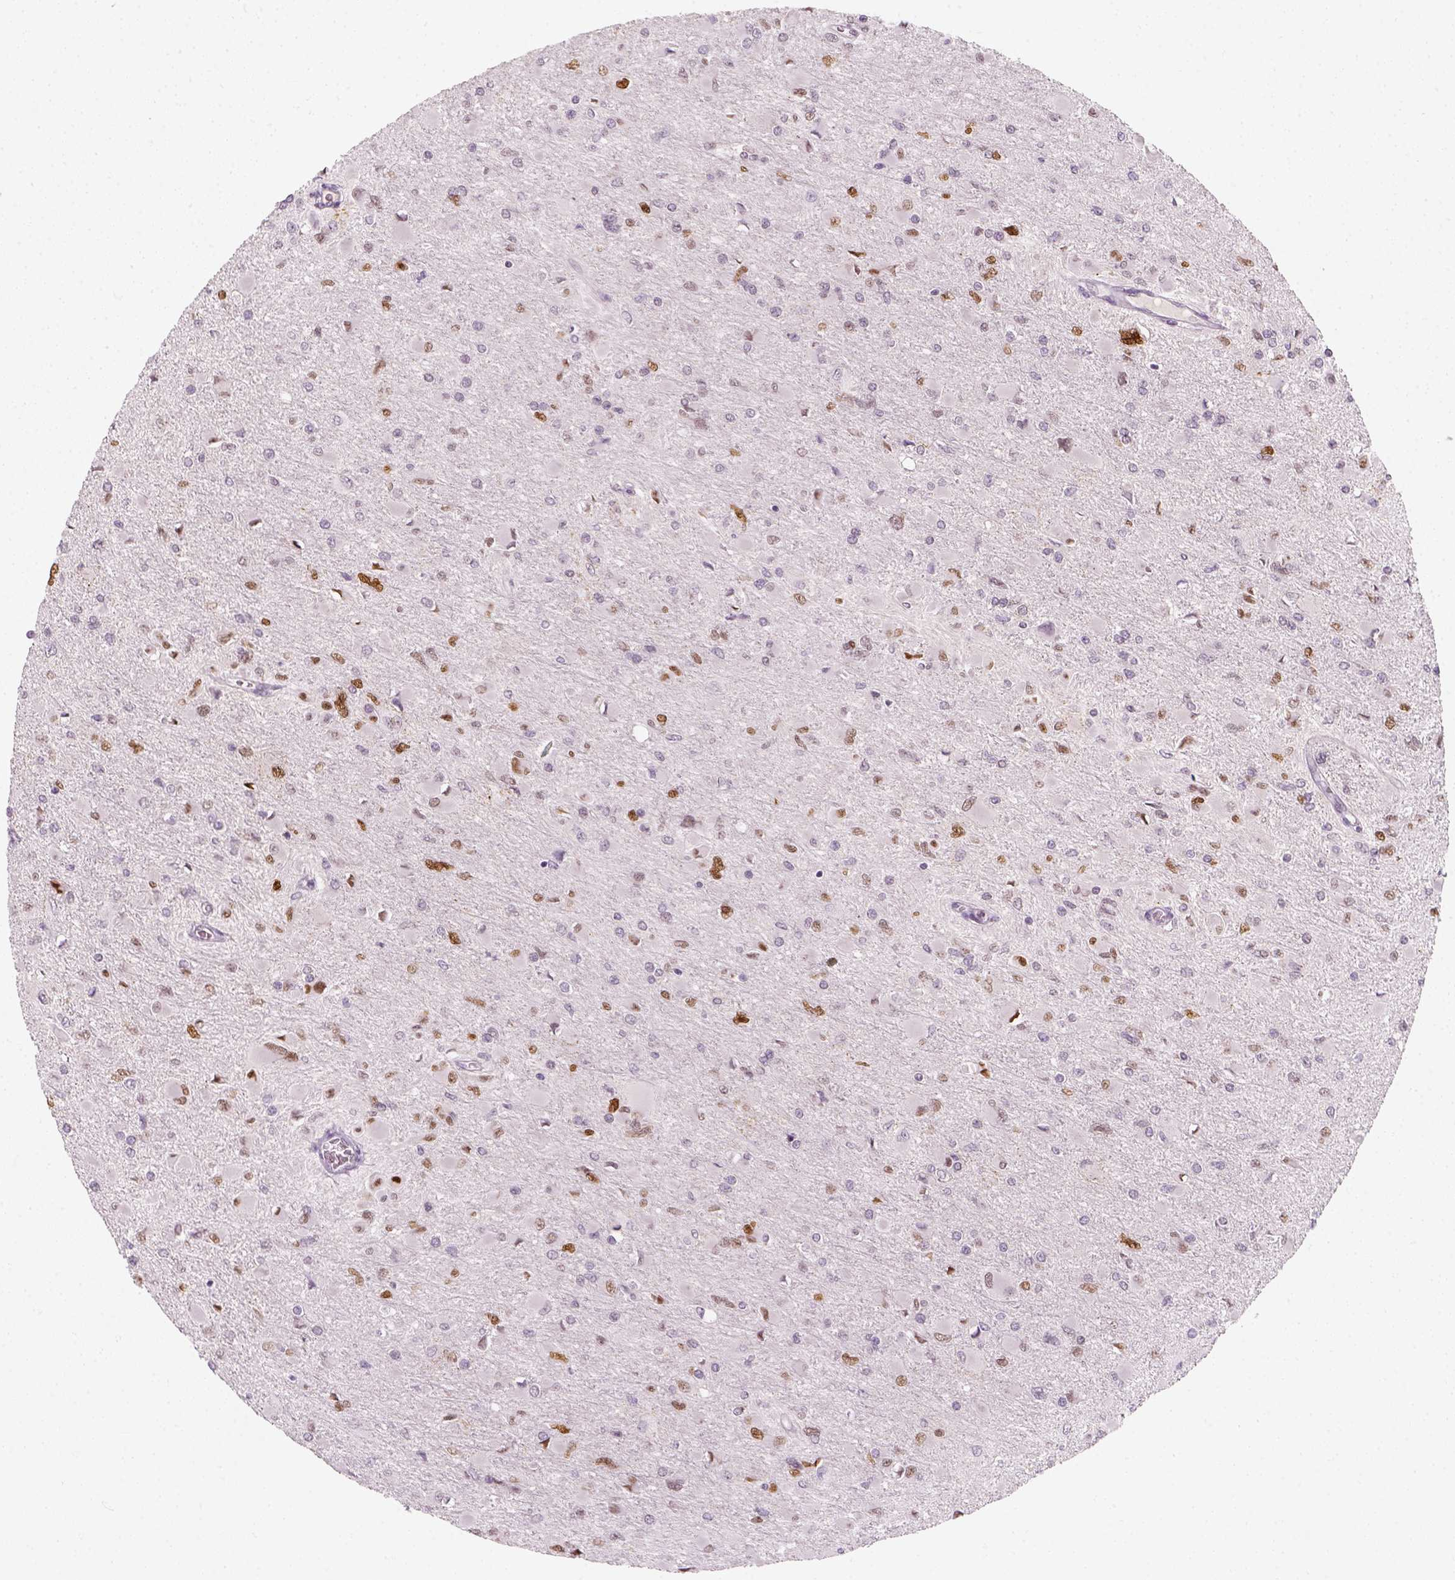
{"staining": {"intensity": "moderate", "quantity": "25%-75%", "location": "nuclear"}, "tissue": "glioma", "cell_type": "Tumor cells", "image_type": "cancer", "snomed": [{"axis": "morphology", "description": "Glioma, malignant, High grade"}, {"axis": "topography", "description": "Cerebral cortex"}], "caption": "Immunohistochemical staining of malignant glioma (high-grade) exhibits medium levels of moderate nuclear protein staining in approximately 25%-75% of tumor cells. (DAB (3,3'-diaminobenzidine) IHC, brown staining for protein, blue staining for nuclei).", "gene": "TP53", "patient": {"sex": "female", "age": 36}}